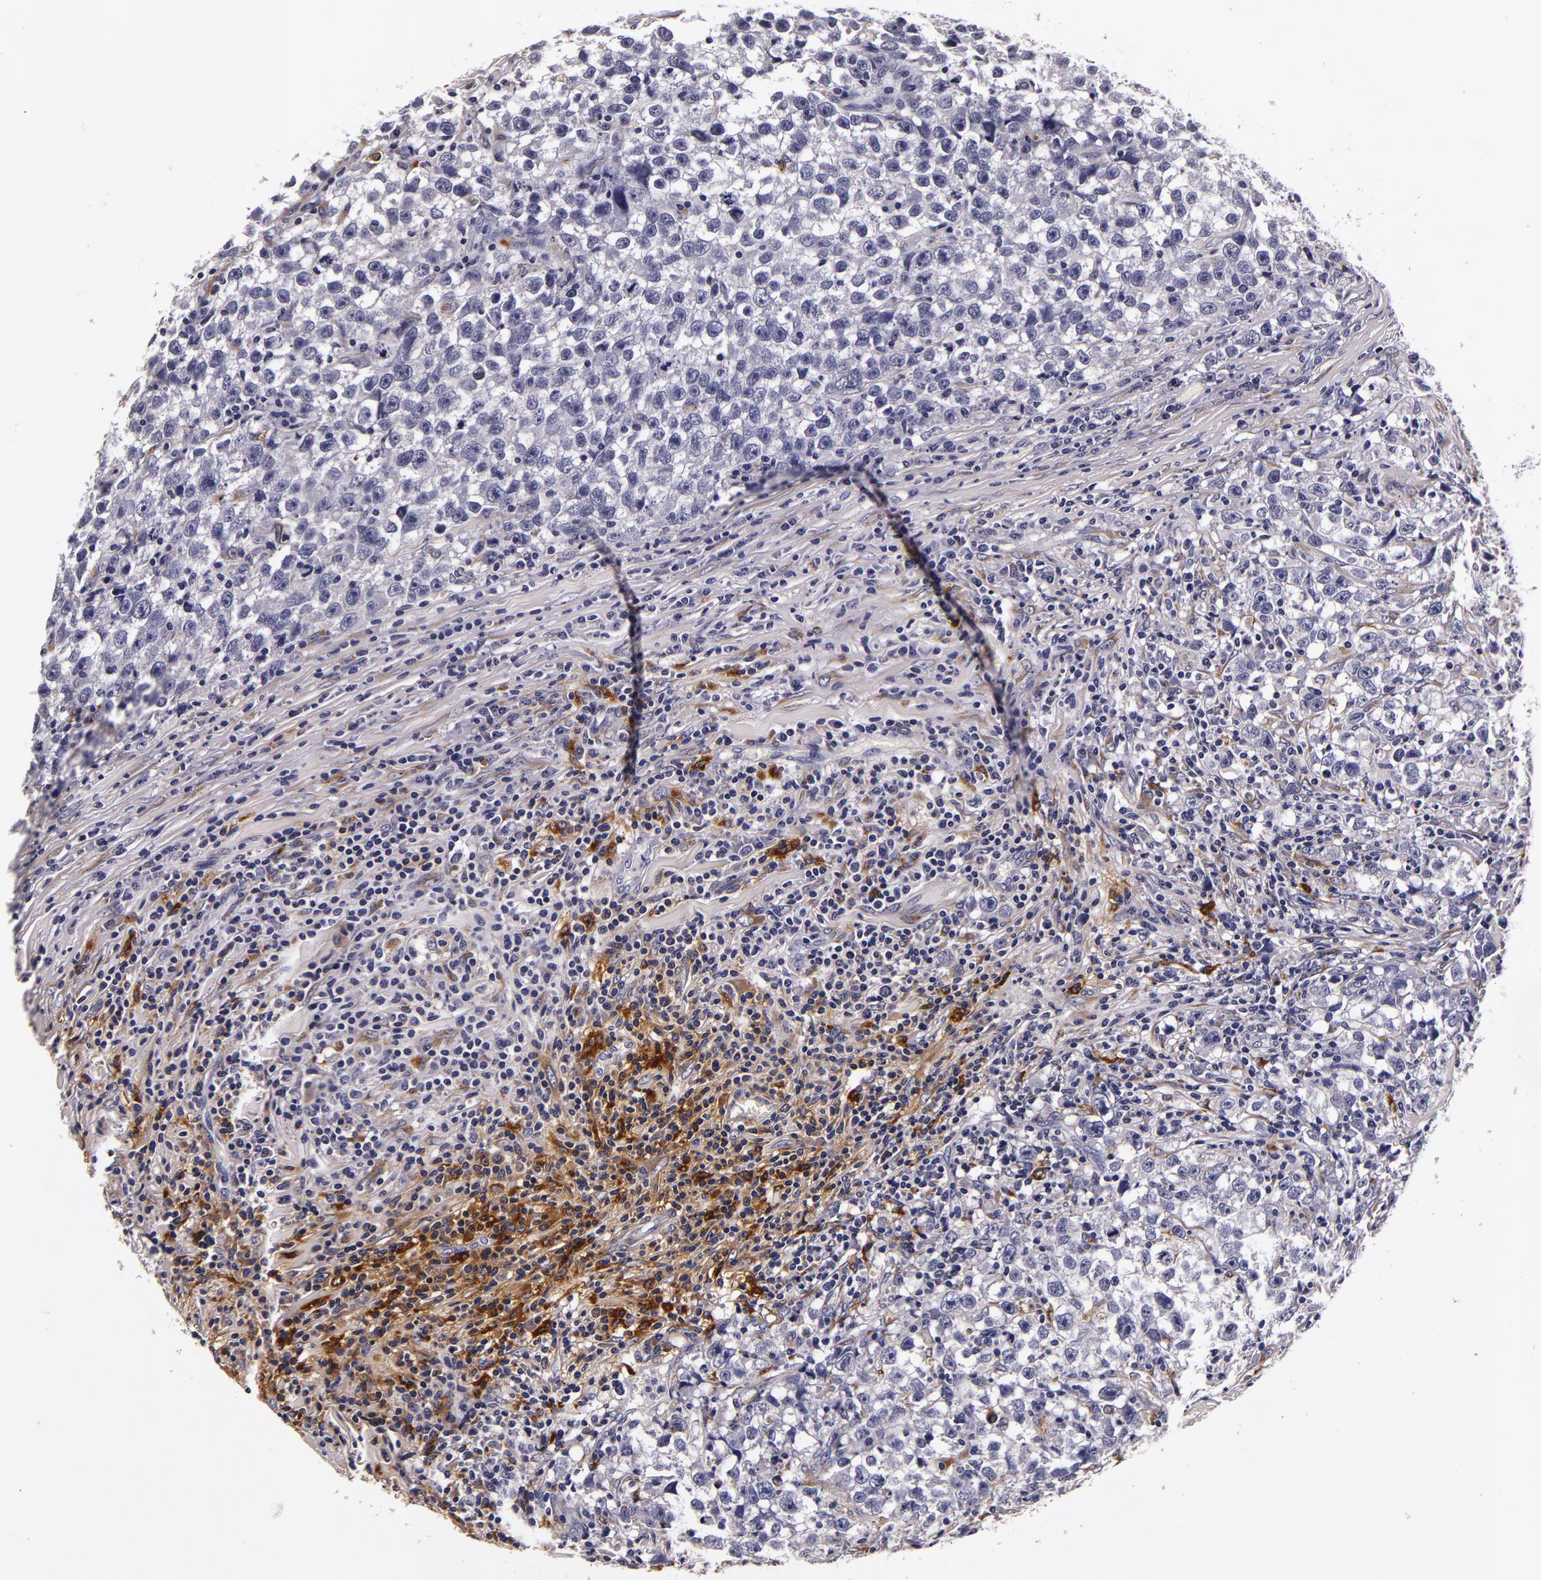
{"staining": {"intensity": "negative", "quantity": "none", "location": "none"}, "tissue": "testis cancer", "cell_type": "Tumor cells", "image_type": "cancer", "snomed": [{"axis": "morphology", "description": "Seminoma, NOS"}, {"axis": "morphology", "description": "Carcinoma, Embryonal, NOS"}, {"axis": "topography", "description": "Testis"}], "caption": "An IHC image of testis cancer is shown. There is no staining in tumor cells of testis cancer. Brightfield microscopy of immunohistochemistry (IHC) stained with DAB (3,3'-diaminobenzidine) (brown) and hematoxylin (blue), captured at high magnification.", "gene": "LGALS3BP", "patient": {"sex": "male", "age": 30}}